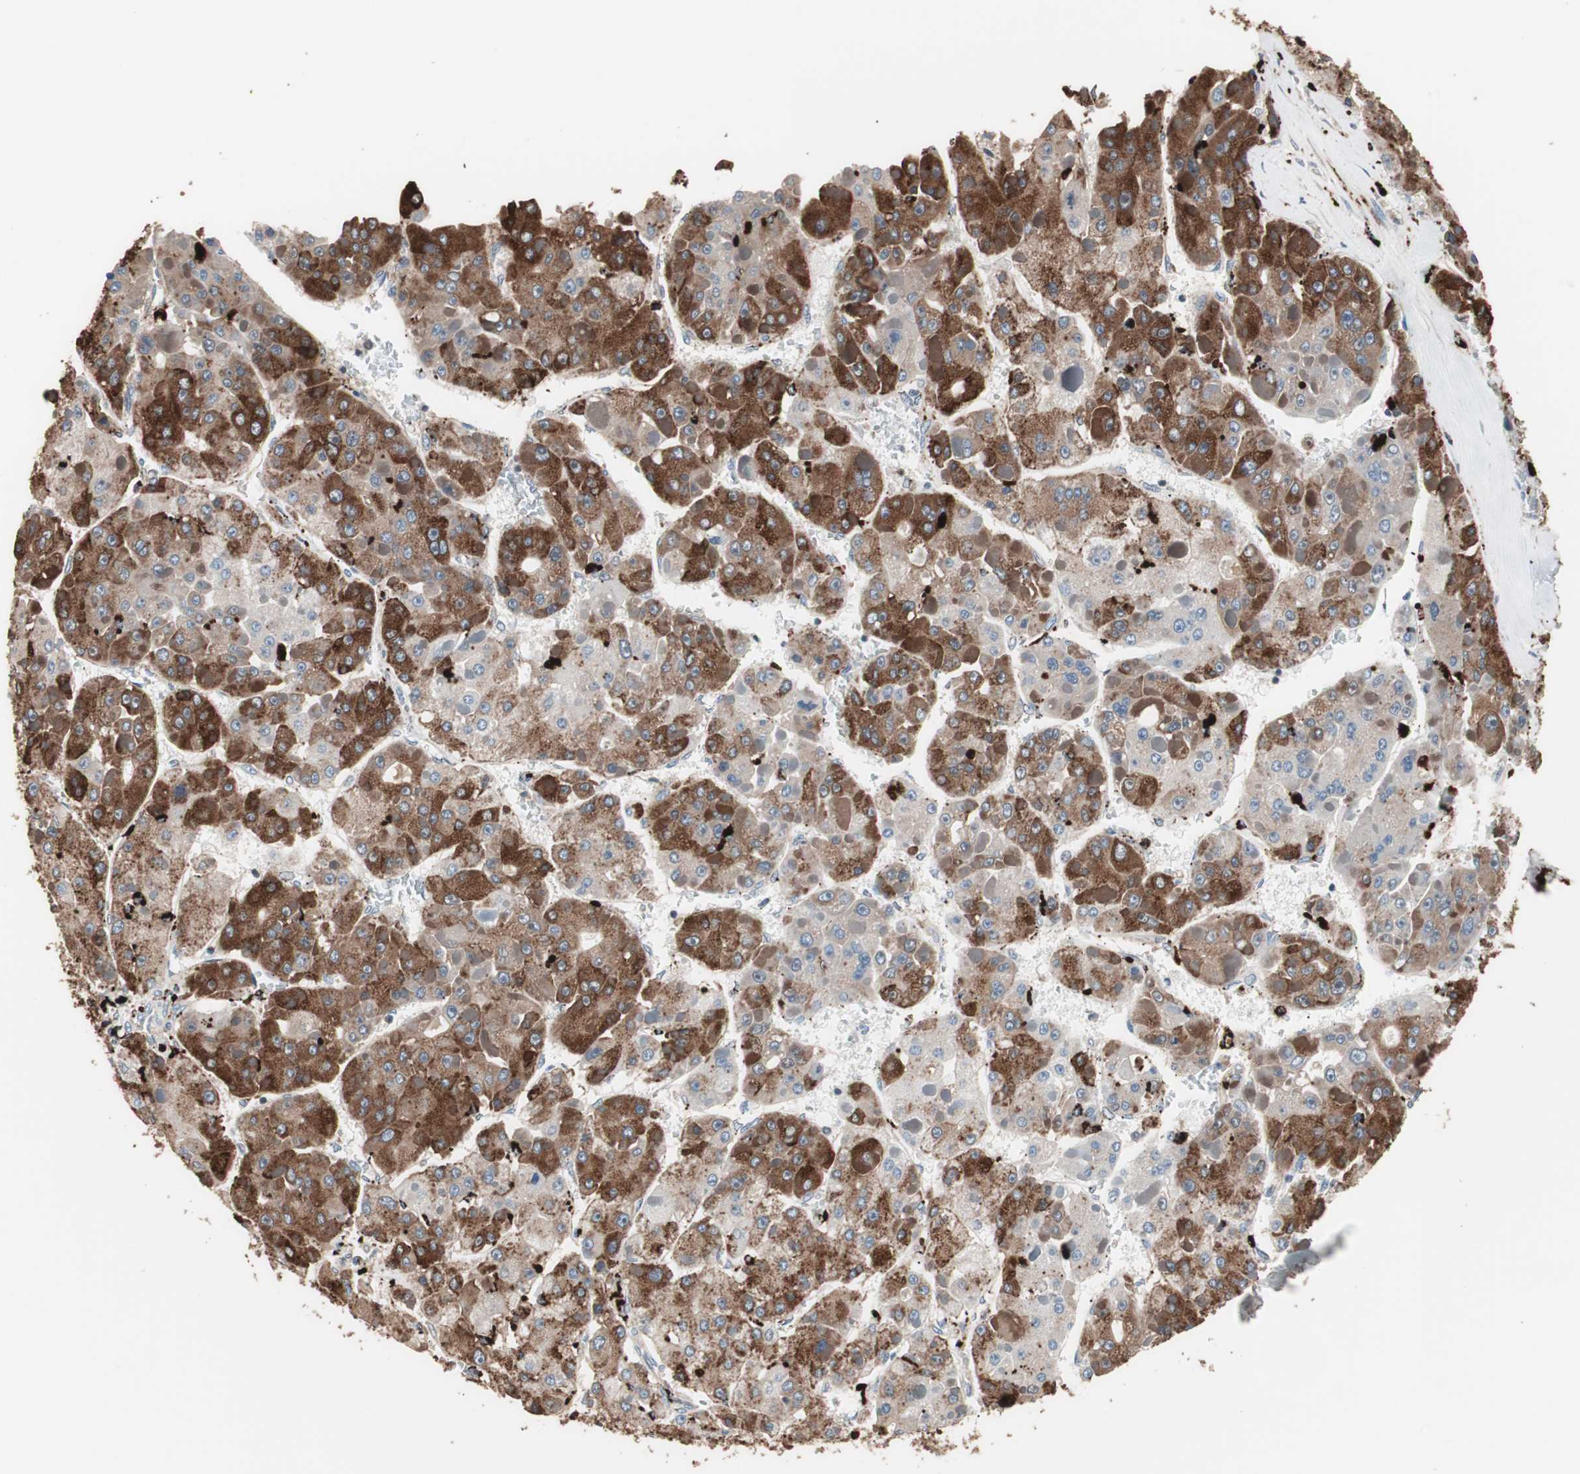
{"staining": {"intensity": "strong", "quantity": ">75%", "location": "cytoplasmic/membranous"}, "tissue": "liver cancer", "cell_type": "Tumor cells", "image_type": "cancer", "snomed": [{"axis": "morphology", "description": "Carcinoma, Hepatocellular, NOS"}, {"axis": "topography", "description": "Liver"}], "caption": "Human liver cancer stained with a protein marker demonstrates strong staining in tumor cells.", "gene": "CCT3", "patient": {"sex": "female", "age": 73}}